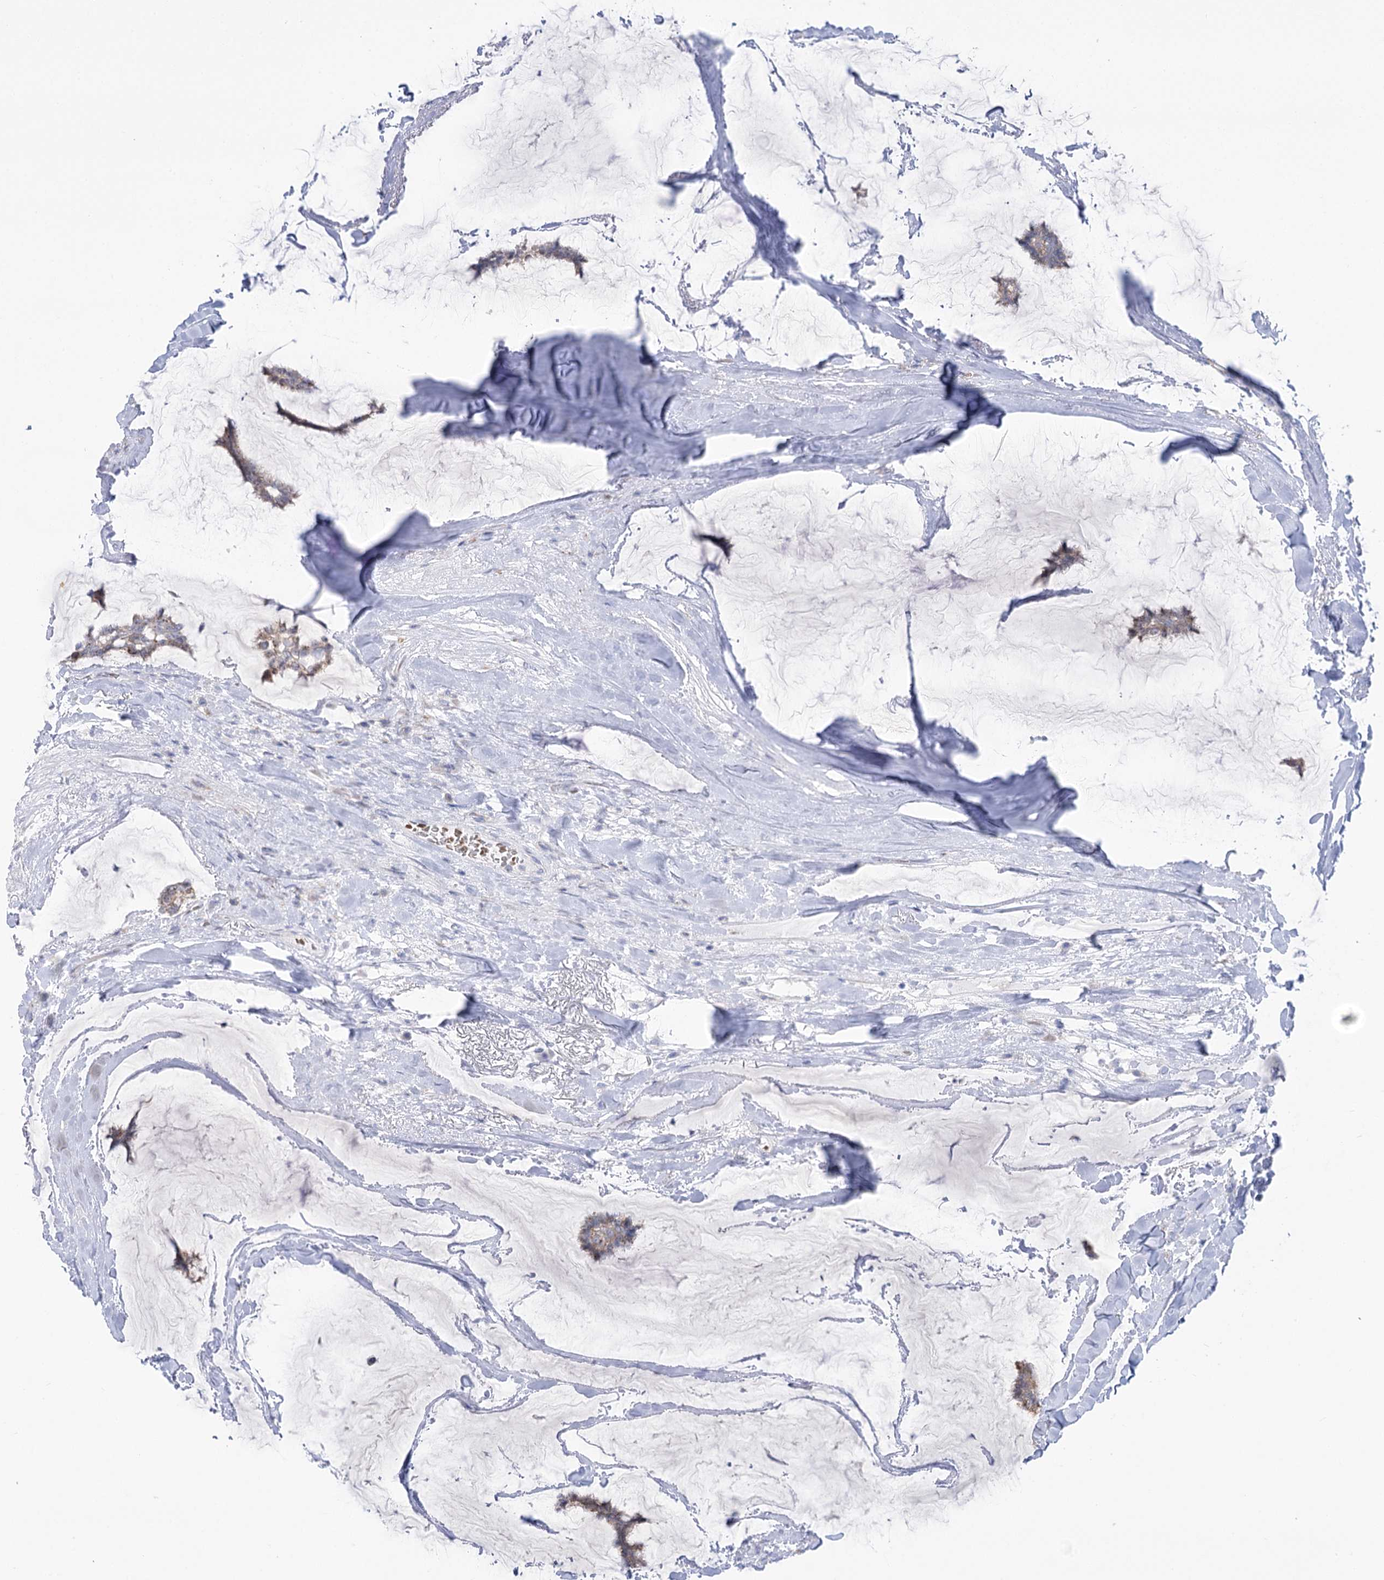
{"staining": {"intensity": "weak", "quantity": "25%-75%", "location": "cytoplasmic/membranous"}, "tissue": "breast cancer", "cell_type": "Tumor cells", "image_type": "cancer", "snomed": [{"axis": "morphology", "description": "Duct carcinoma"}, {"axis": "topography", "description": "Breast"}], "caption": "Human breast cancer stained for a protein (brown) reveals weak cytoplasmic/membranous positive expression in approximately 25%-75% of tumor cells.", "gene": "SIAE", "patient": {"sex": "female", "age": 93}}